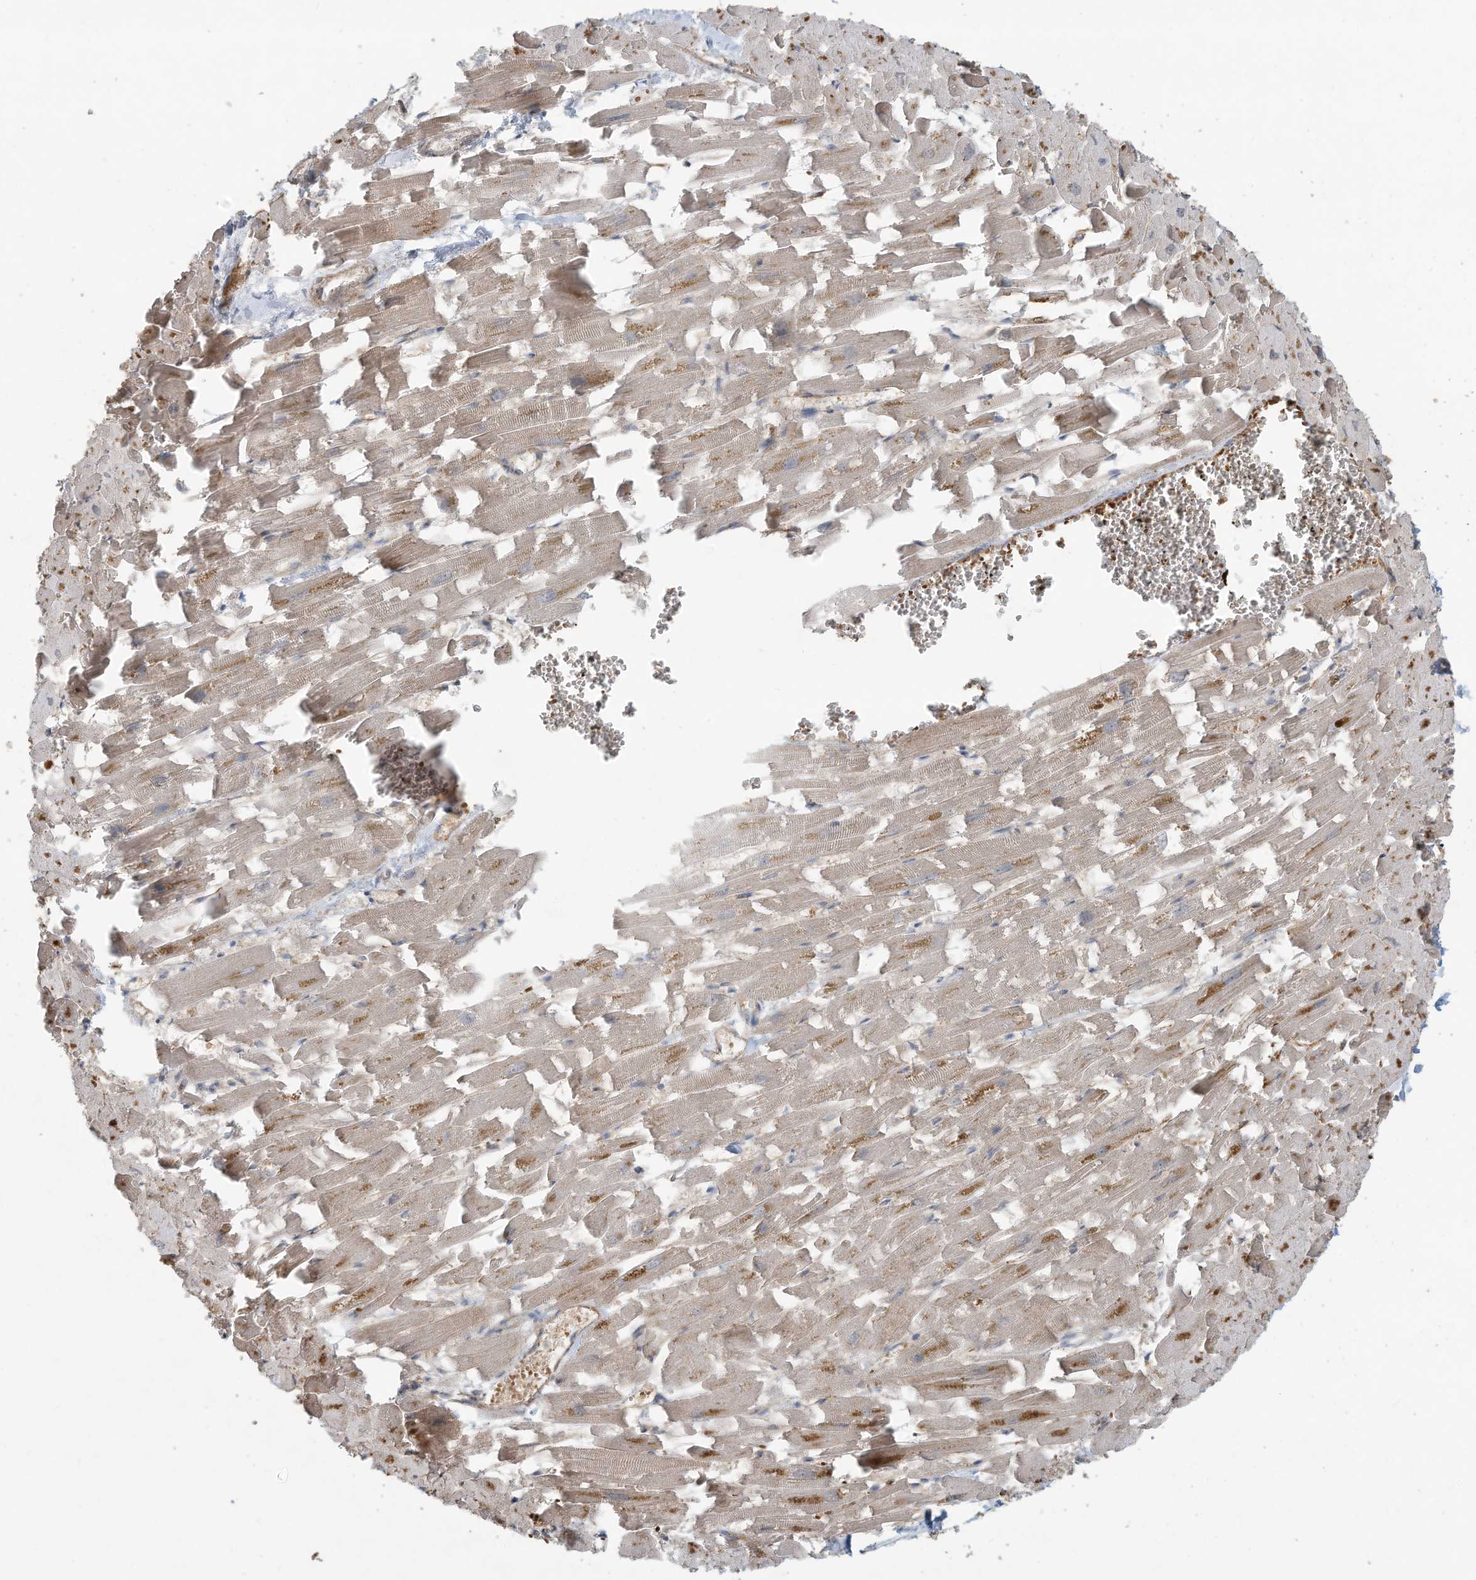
{"staining": {"intensity": "moderate", "quantity": "<25%", "location": "cytoplasmic/membranous"}, "tissue": "heart muscle", "cell_type": "Cardiomyocytes", "image_type": "normal", "snomed": [{"axis": "morphology", "description": "Normal tissue, NOS"}, {"axis": "topography", "description": "Heart"}], "caption": "Protein expression analysis of benign heart muscle displays moderate cytoplasmic/membranous positivity in about <25% of cardiomyocytes. (Stains: DAB (3,3'-diaminobenzidine) in brown, nuclei in blue, Microscopy: brightfield microscopy at high magnification).", "gene": "ERI2", "patient": {"sex": "female", "age": 64}}